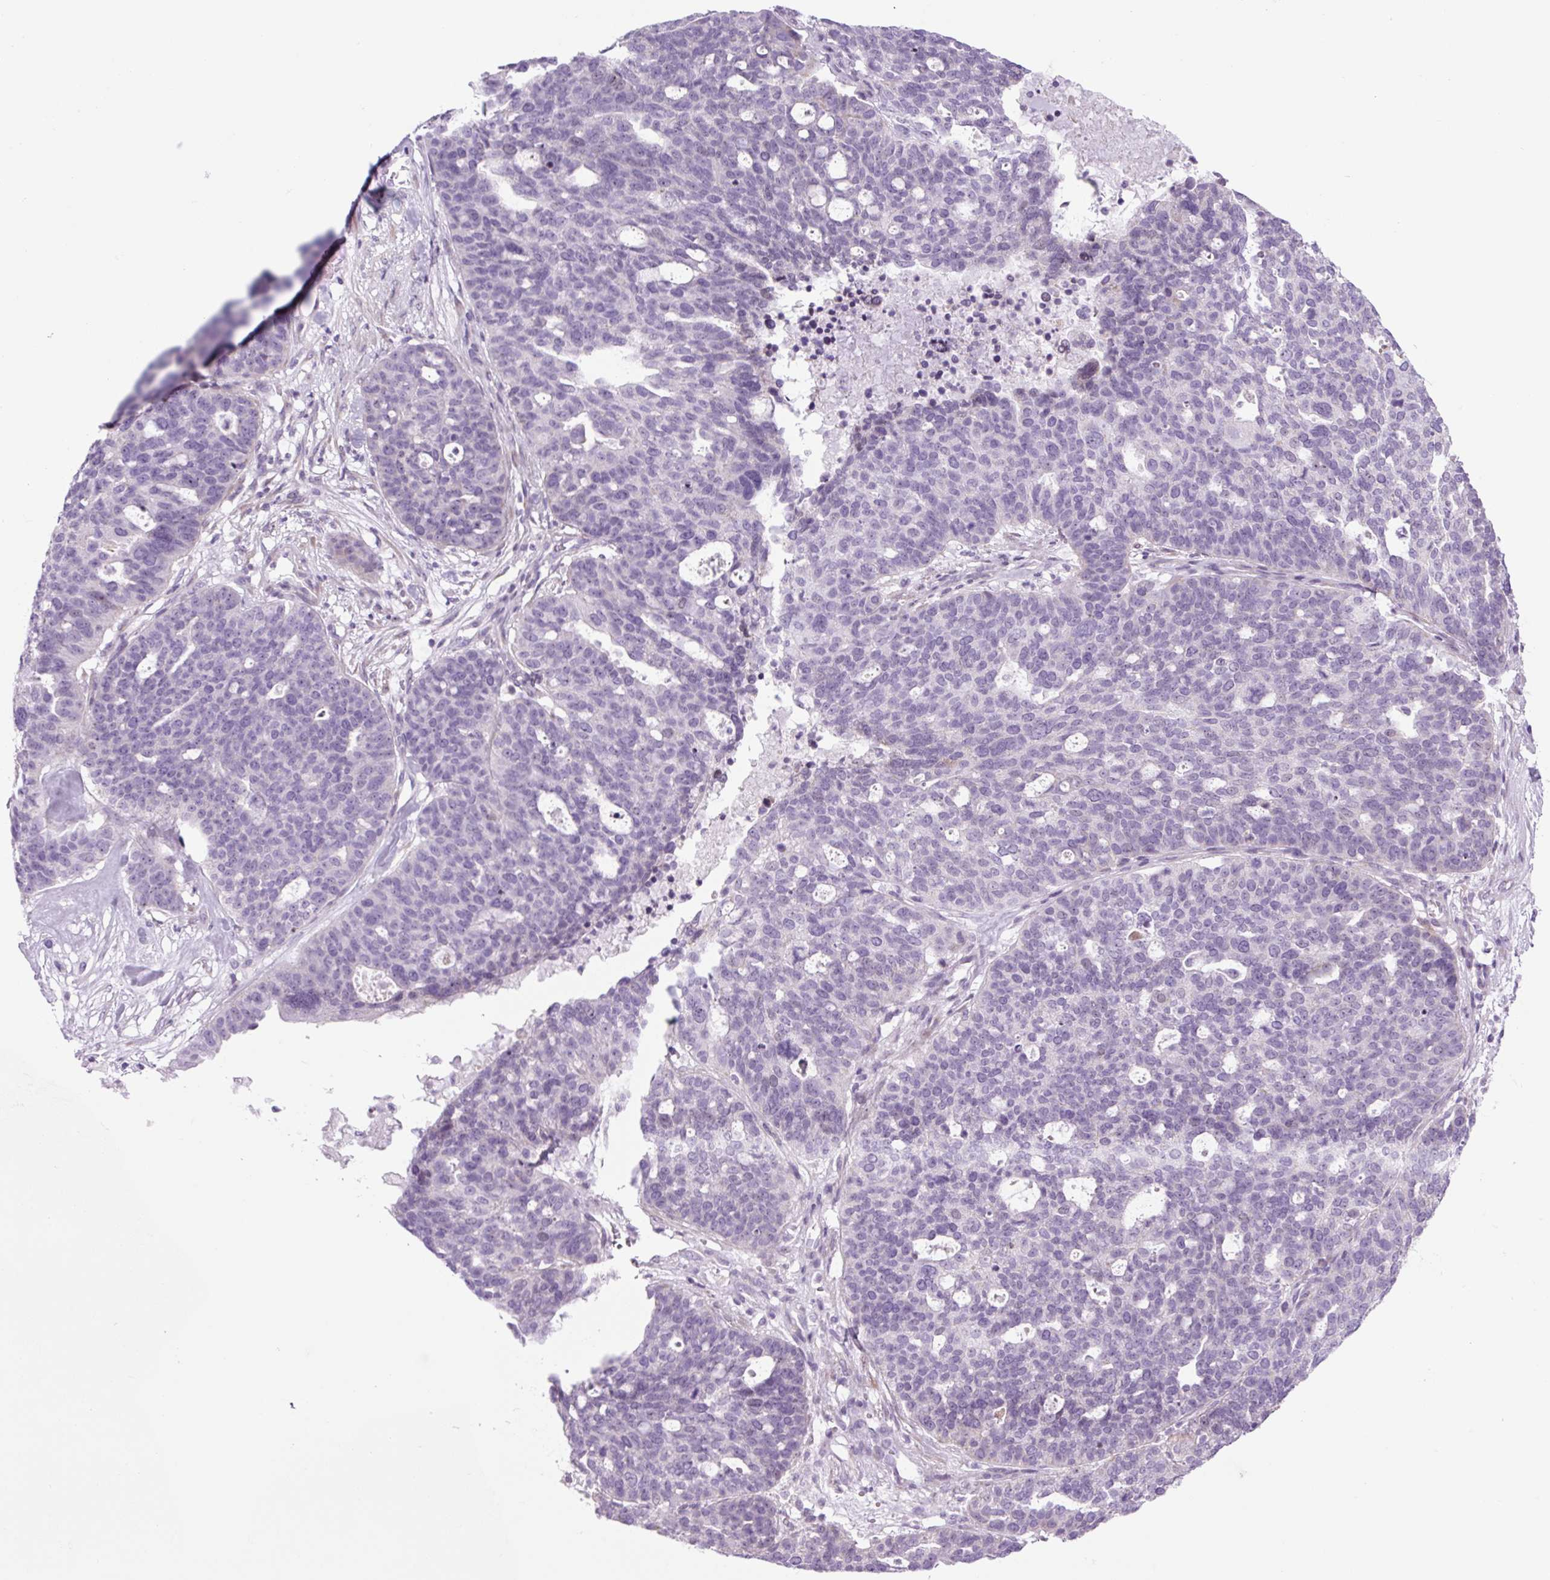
{"staining": {"intensity": "negative", "quantity": "none", "location": "none"}, "tissue": "ovarian cancer", "cell_type": "Tumor cells", "image_type": "cancer", "snomed": [{"axis": "morphology", "description": "Cystadenocarcinoma, serous, NOS"}, {"axis": "topography", "description": "Ovary"}], "caption": "Human ovarian cancer stained for a protein using IHC reveals no staining in tumor cells.", "gene": "RRS1", "patient": {"sex": "female", "age": 59}}